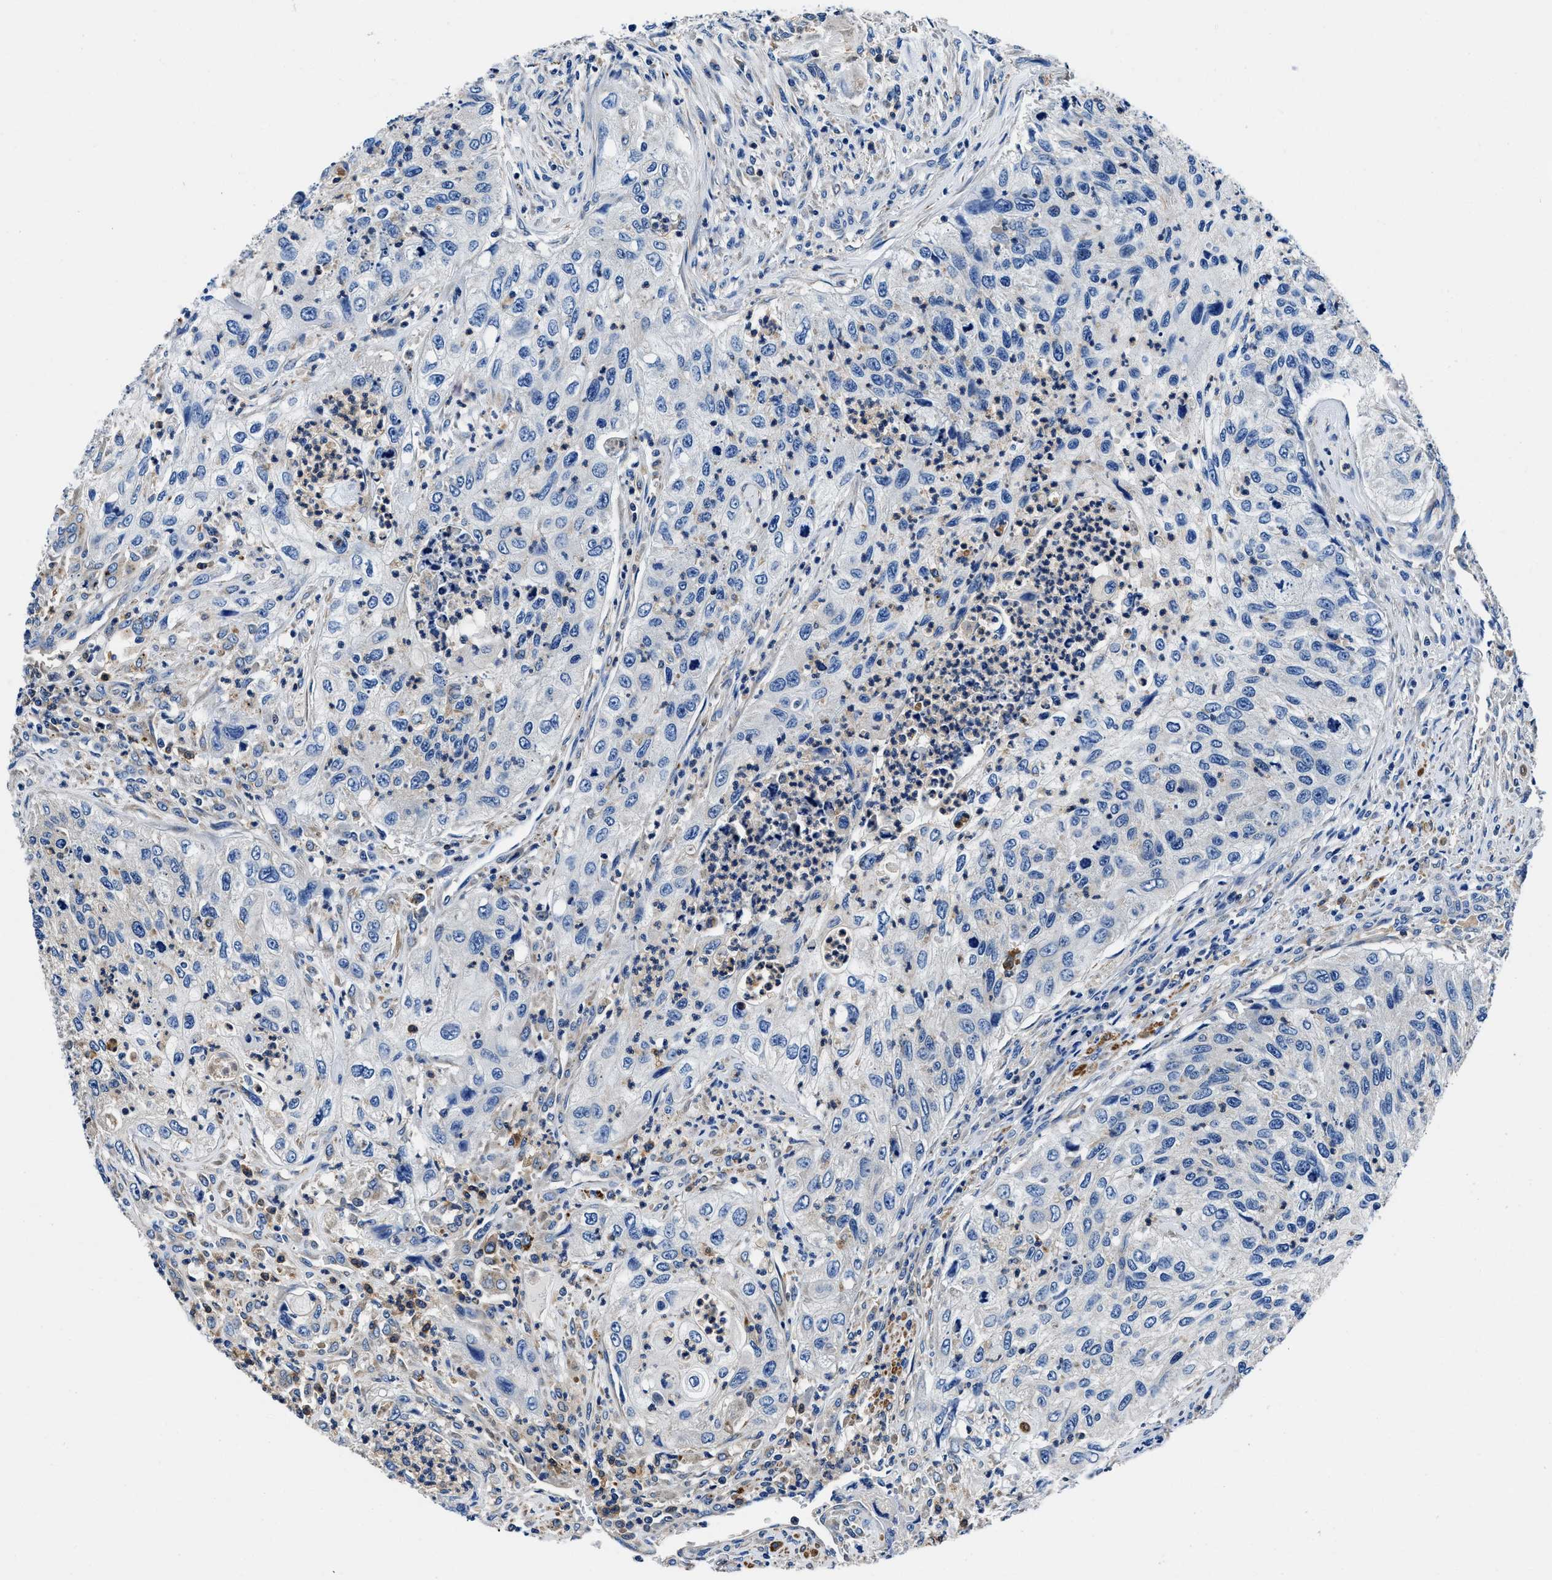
{"staining": {"intensity": "negative", "quantity": "none", "location": "none"}, "tissue": "urothelial cancer", "cell_type": "Tumor cells", "image_type": "cancer", "snomed": [{"axis": "morphology", "description": "Urothelial carcinoma, High grade"}, {"axis": "topography", "description": "Urinary bladder"}], "caption": "Immunohistochemical staining of human urothelial carcinoma (high-grade) shows no significant staining in tumor cells.", "gene": "NEU1", "patient": {"sex": "female", "age": 60}}